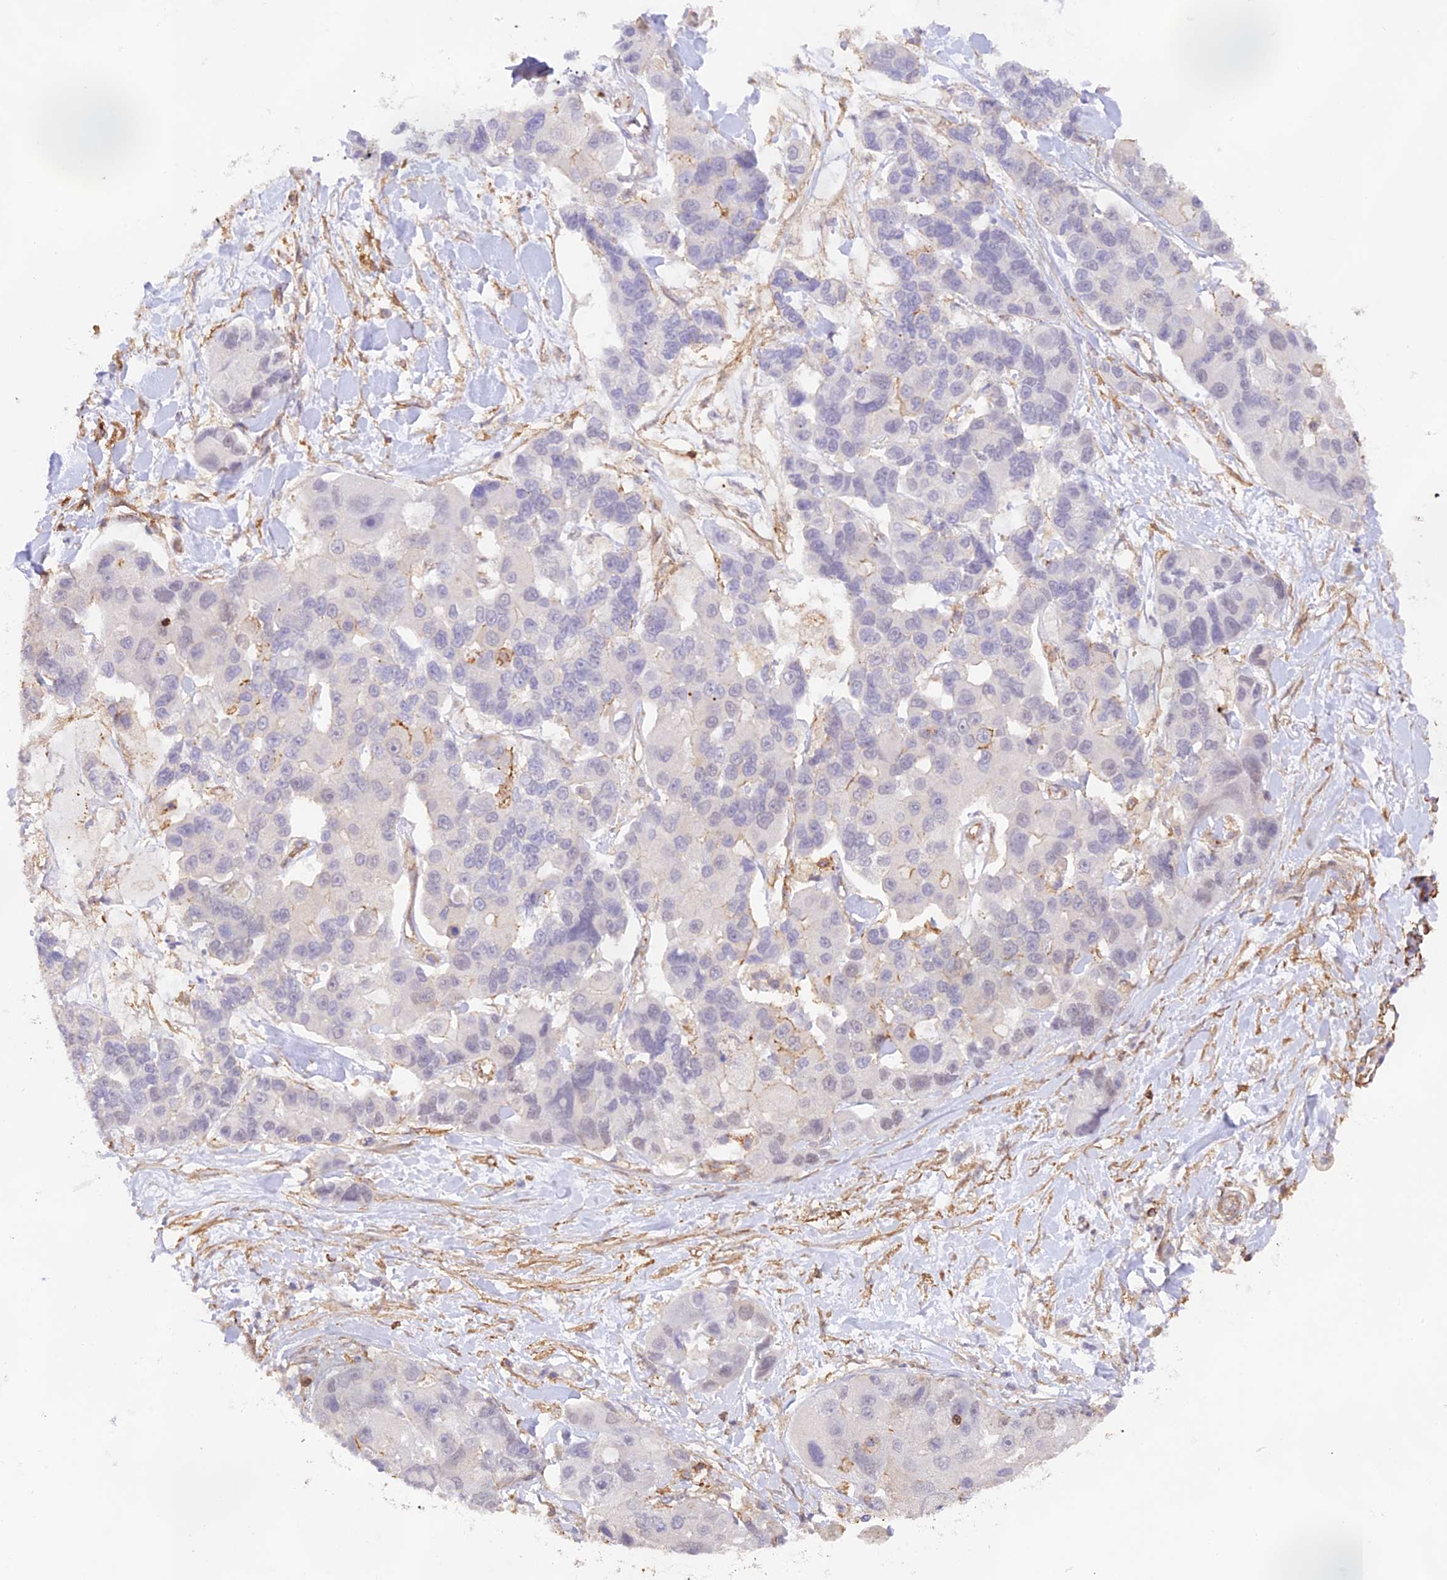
{"staining": {"intensity": "negative", "quantity": "none", "location": "none"}, "tissue": "lung cancer", "cell_type": "Tumor cells", "image_type": "cancer", "snomed": [{"axis": "morphology", "description": "Adenocarcinoma, NOS"}, {"axis": "topography", "description": "Lung"}], "caption": "Protein analysis of lung cancer (adenocarcinoma) shows no significant staining in tumor cells.", "gene": "DENND1C", "patient": {"sex": "female", "age": 54}}